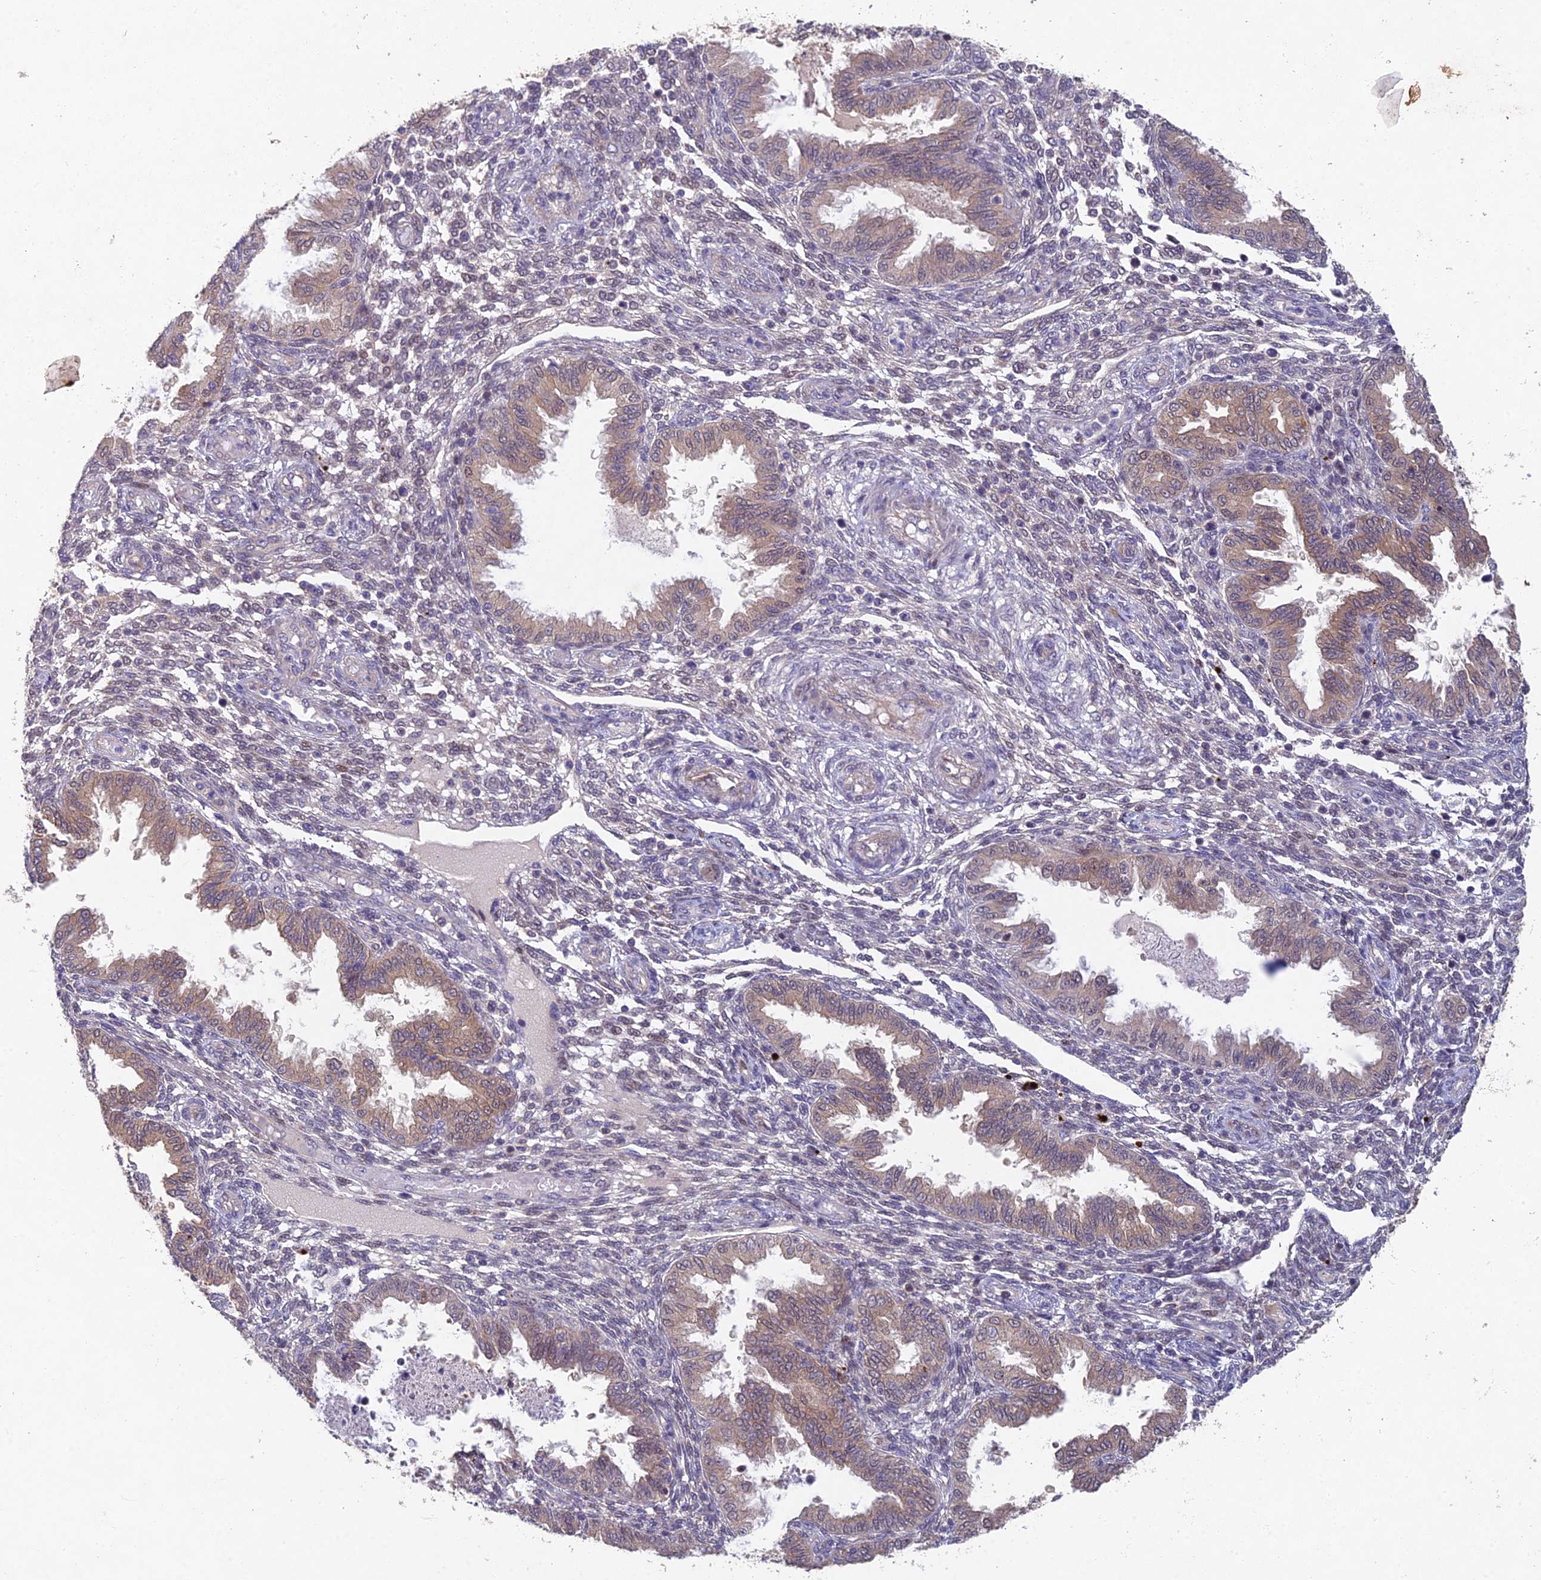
{"staining": {"intensity": "negative", "quantity": "none", "location": "none"}, "tissue": "endometrium", "cell_type": "Cells in endometrial stroma", "image_type": "normal", "snomed": [{"axis": "morphology", "description": "Normal tissue, NOS"}, {"axis": "topography", "description": "Endometrium"}], "caption": "There is no significant expression in cells in endometrial stroma of endometrium.", "gene": "NSMCE1", "patient": {"sex": "female", "age": 33}}